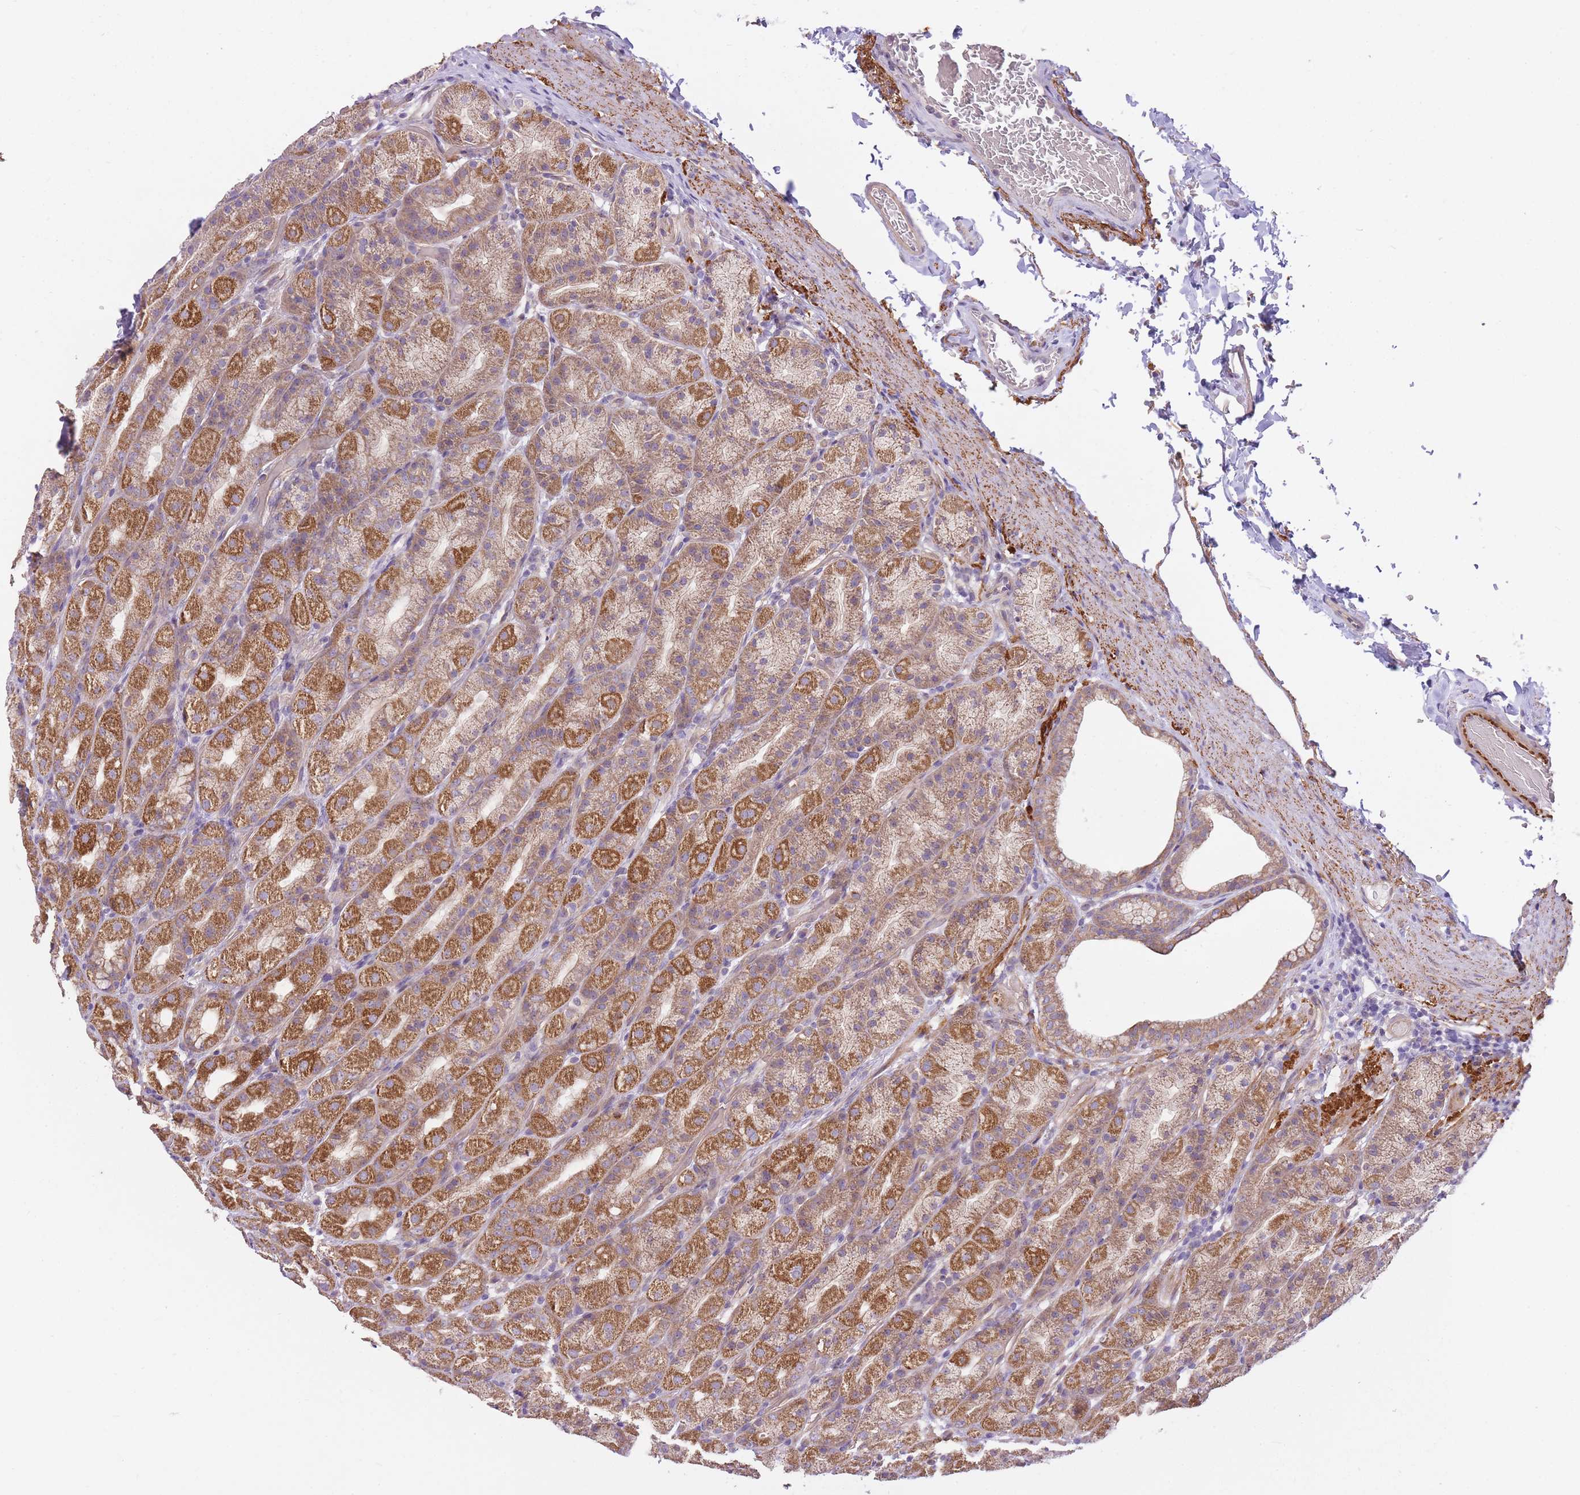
{"staining": {"intensity": "moderate", "quantity": ">75%", "location": "cytoplasmic/membranous"}, "tissue": "stomach", "cell_type": "Glandular cells", "image_type": "normal", "snomed": [{"axis": "morphology", "description": "Normal tissue, NOS"}, {"axis": "topography", "description": "Stomach, upper"}, {"axis": "topography", "description": "Stomach"}], "caption": "A micrograph showing moderate cytoplasmic/membranous expression in approximately >75% of glandular cells in normal stomach, as visualized by brown immunohistochemical staining.", "gene": "REV1", "patient": {"sex": "male", "age": 68}}